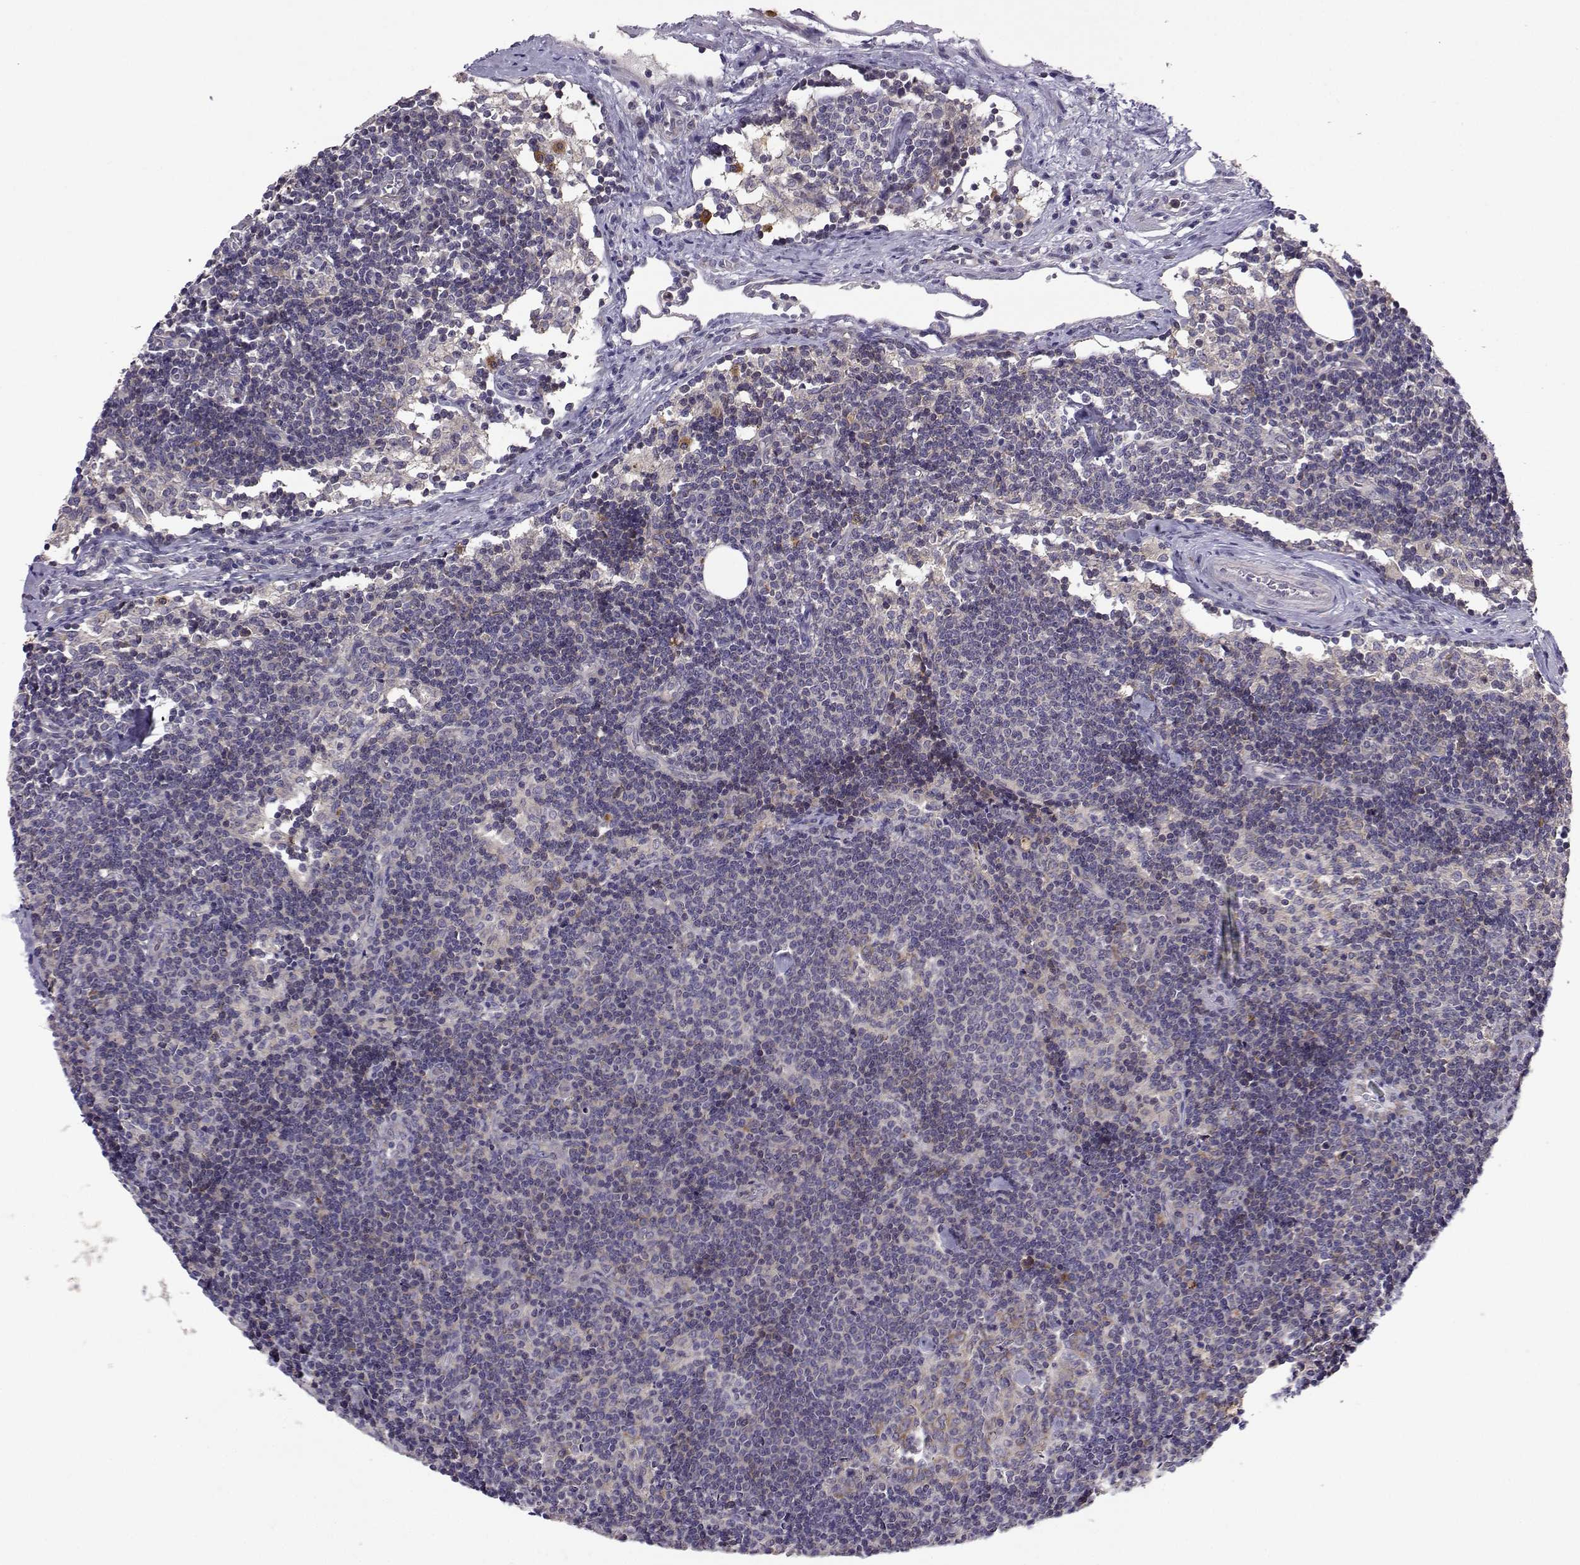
{"staining": {"intensity": "weak", "quantity": "<25%", "location": "cytoplasmic/membranous"}, "tissue": "lymph node", "cell_type": "Germinal center cells", "image_type": "normal", "snomed": [{"axis": "morphology", "description": "Normal tissue, NOS"}, {"axis": "topography", "description": "Lymph node"}], "caption": "Human lymph node stained for a protein using immunohistochemistry (IHC) displays no expression in germinal center cells.", "gene": "STXBP5", "patient": {"sex": "female", "age": 34}}